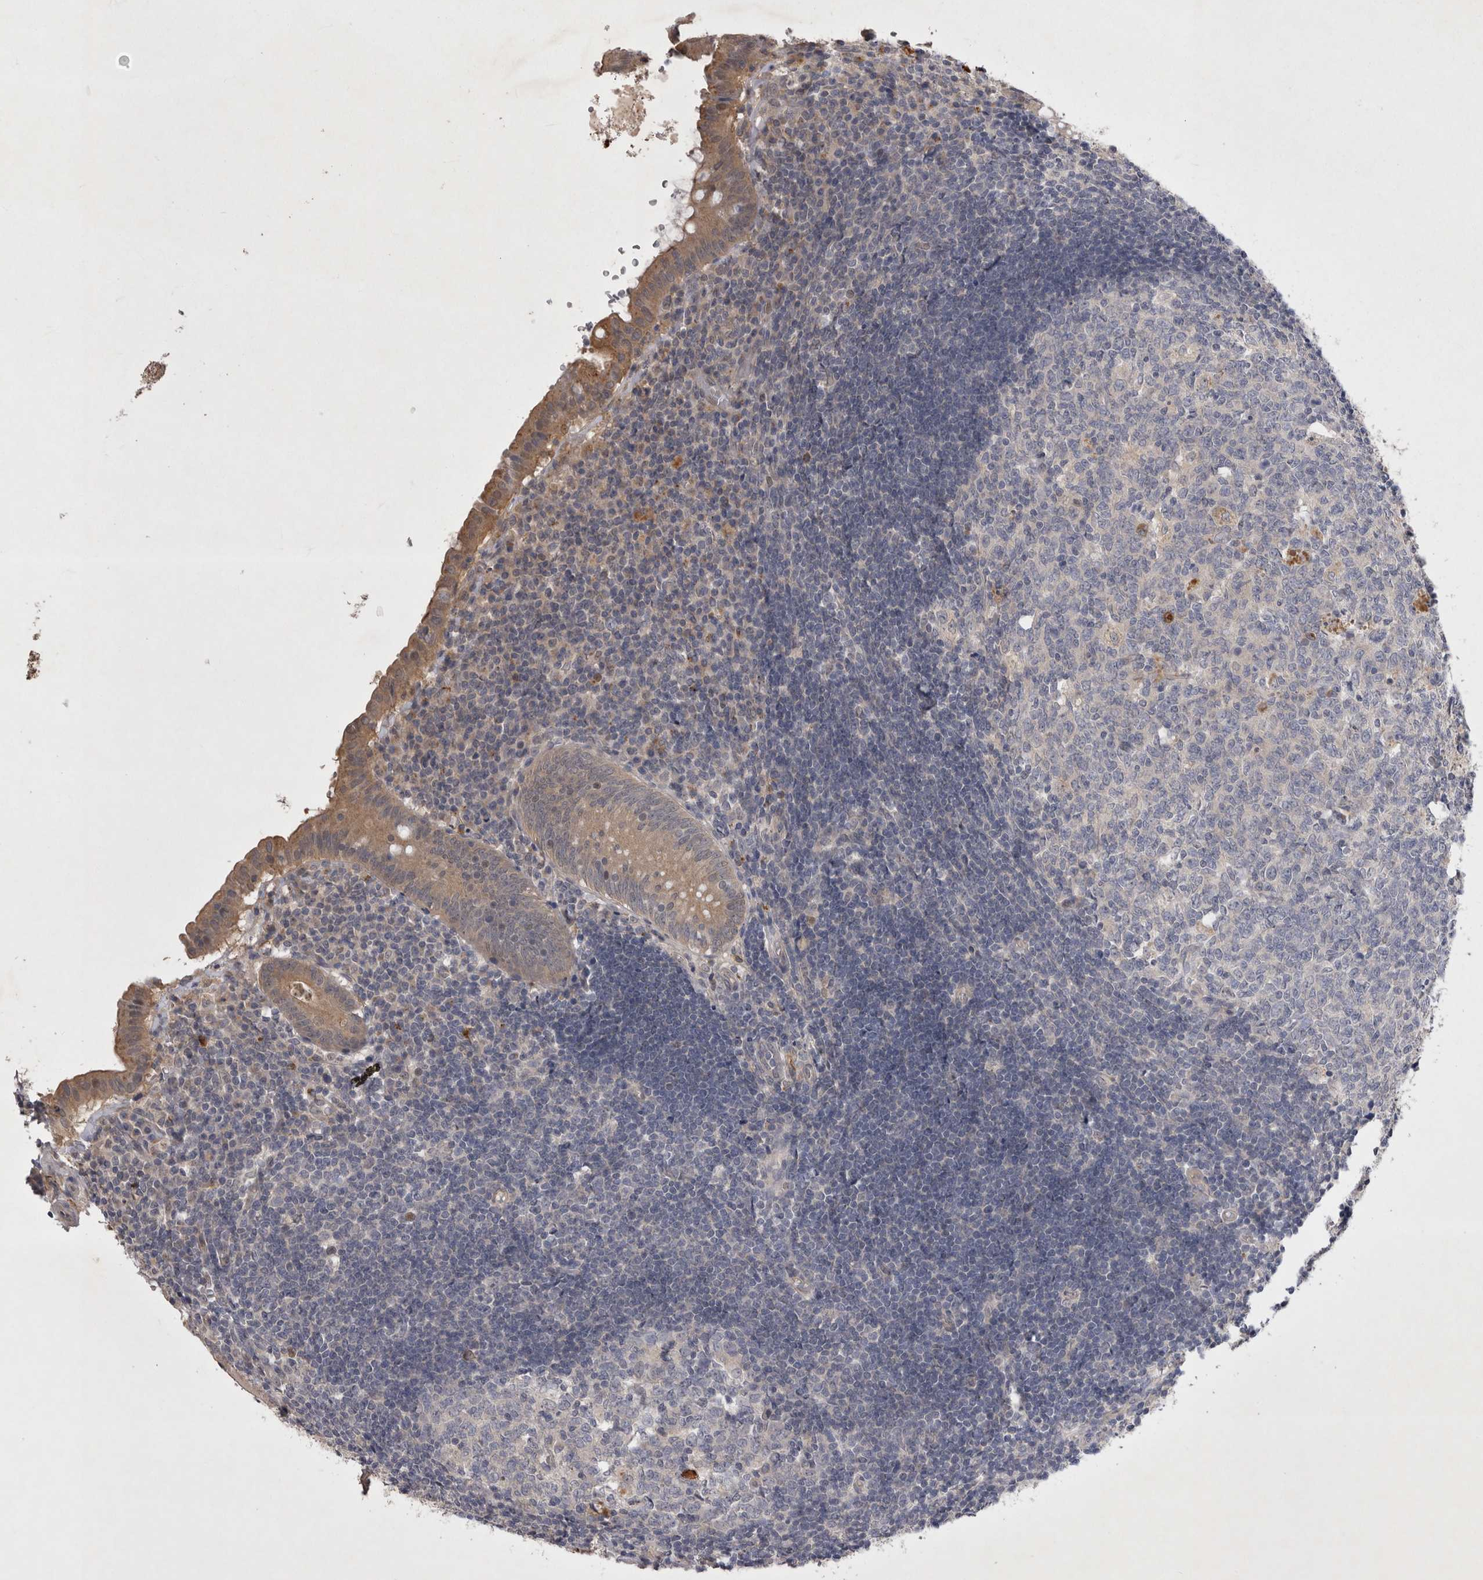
{"staining": {"intensity": "moderate", "quantity": ">75%", "location": "cytoplasmic/membranous"}, "tissue": "appendix", "cell_type": "Glandular cells", "image_type": "normal", "snomed": [{"axis": "morphology", "description": "Normal tissue, NOS"}, {"axis": "topography", "description": "Appendix"}], "caption": "Protein expression analysis of benign appendix reveals moderate cytoplasmic/membranous expression in approximately >75% of glandular cells. (DAB (3,3'-diaminobenzidine) IHC, brown staining for protein, blue staining for nuclei).", "gene": "CTBS", "patient": {"sex": "female", "age": 54}}